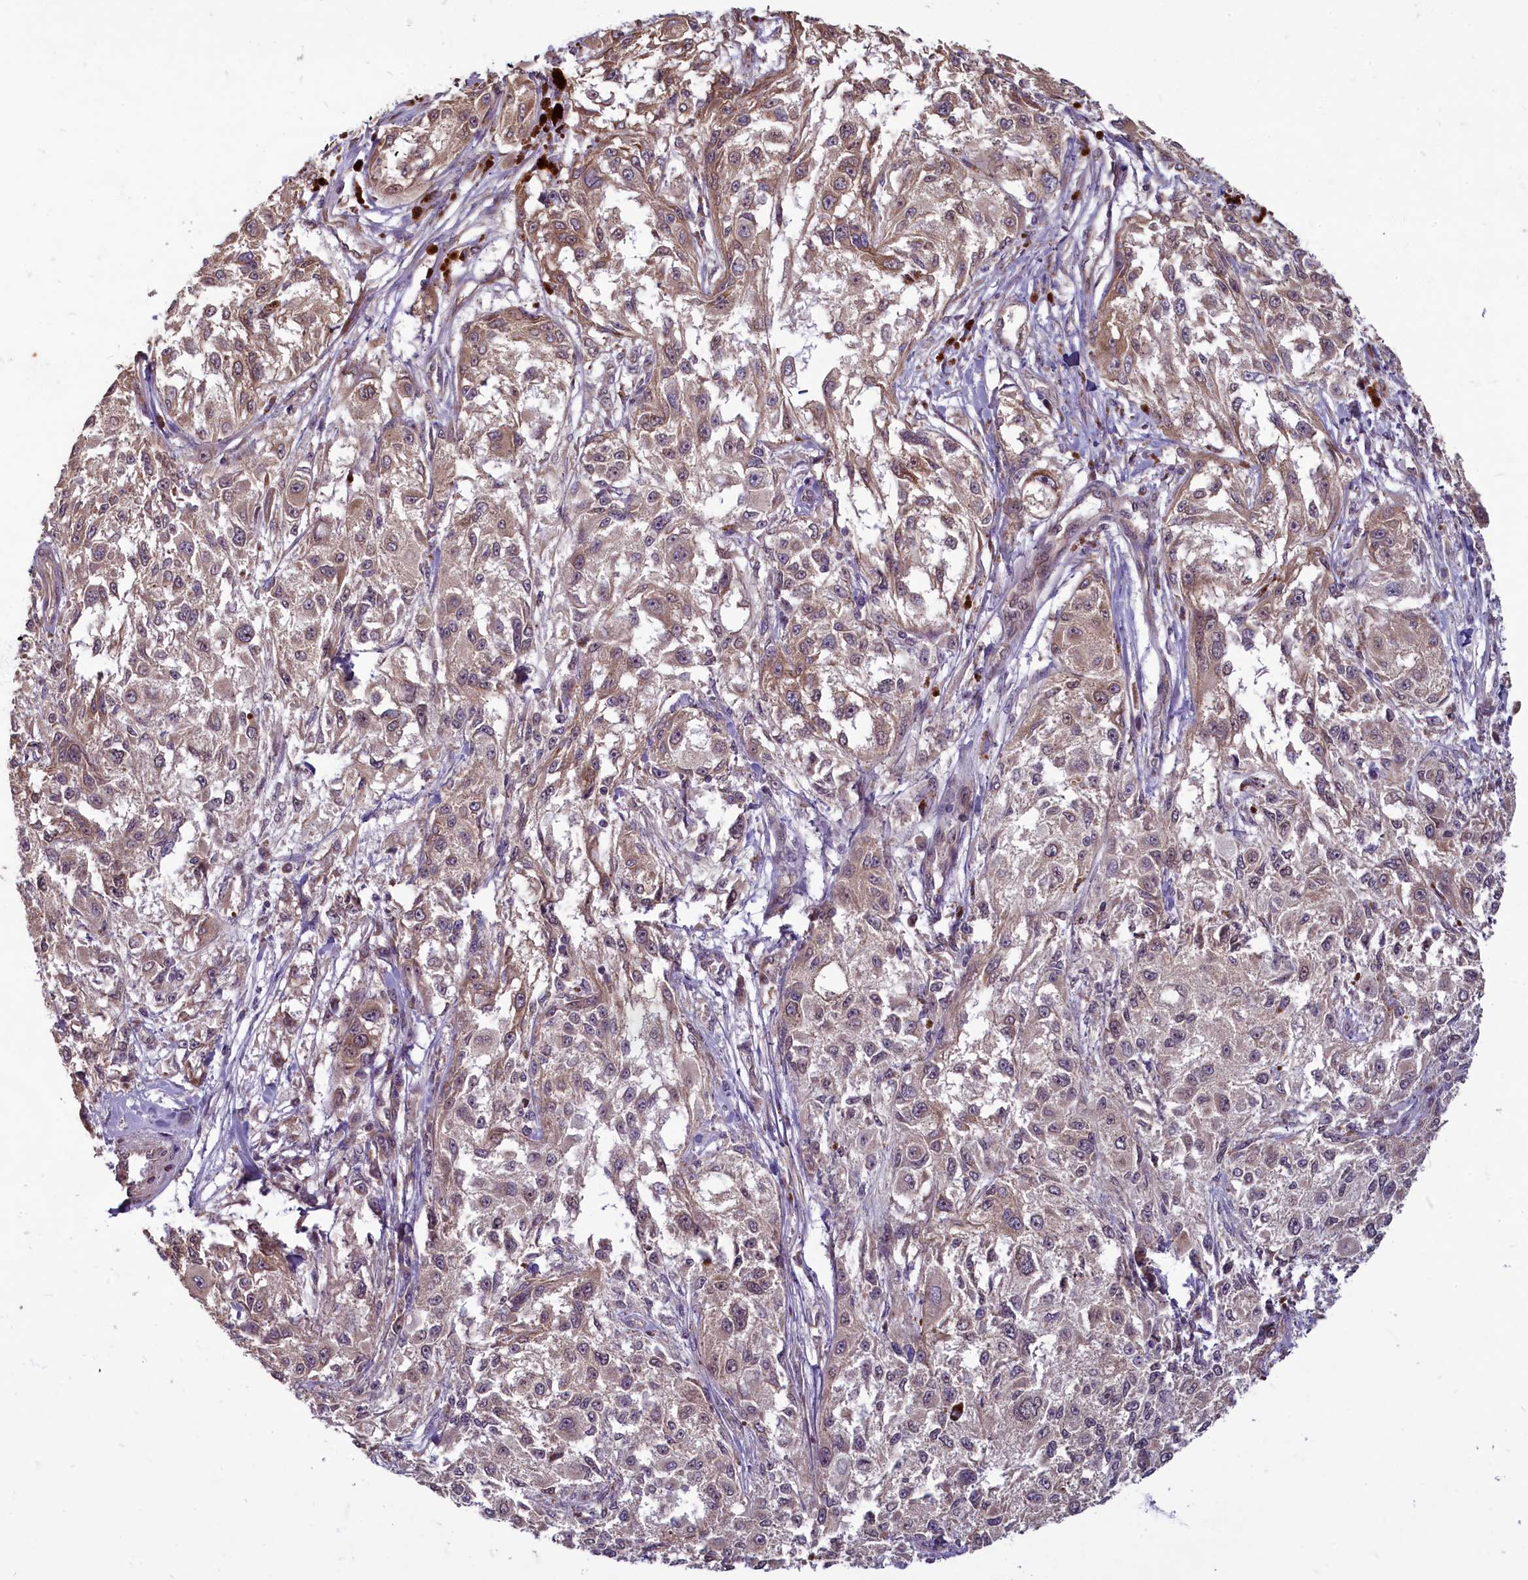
{"staining": {"intensity": "moderate", "quantity": "25%-75%", "location": "cytoplasmic/membranous"}, "tissue": "melanoma", "cell_type": "Tumor cells", "image_type": "cancer", "snomed": [{"axis": "morphology", "description": "Necrosis, NOS"}, {"axis": "morphology", "description": "Malignant melanoma, NOS"}, {"axis": "topography", "description": "Skin"}], "caption": "Immunohistochemical staining of human melanoma exhibits medium levels of moderate cytoplasmic/membranous protein positivity in approximately 25%-75% of tumor cells.", "gene": "MYCBP", "patient": {"sex": "female", "age": 87}}